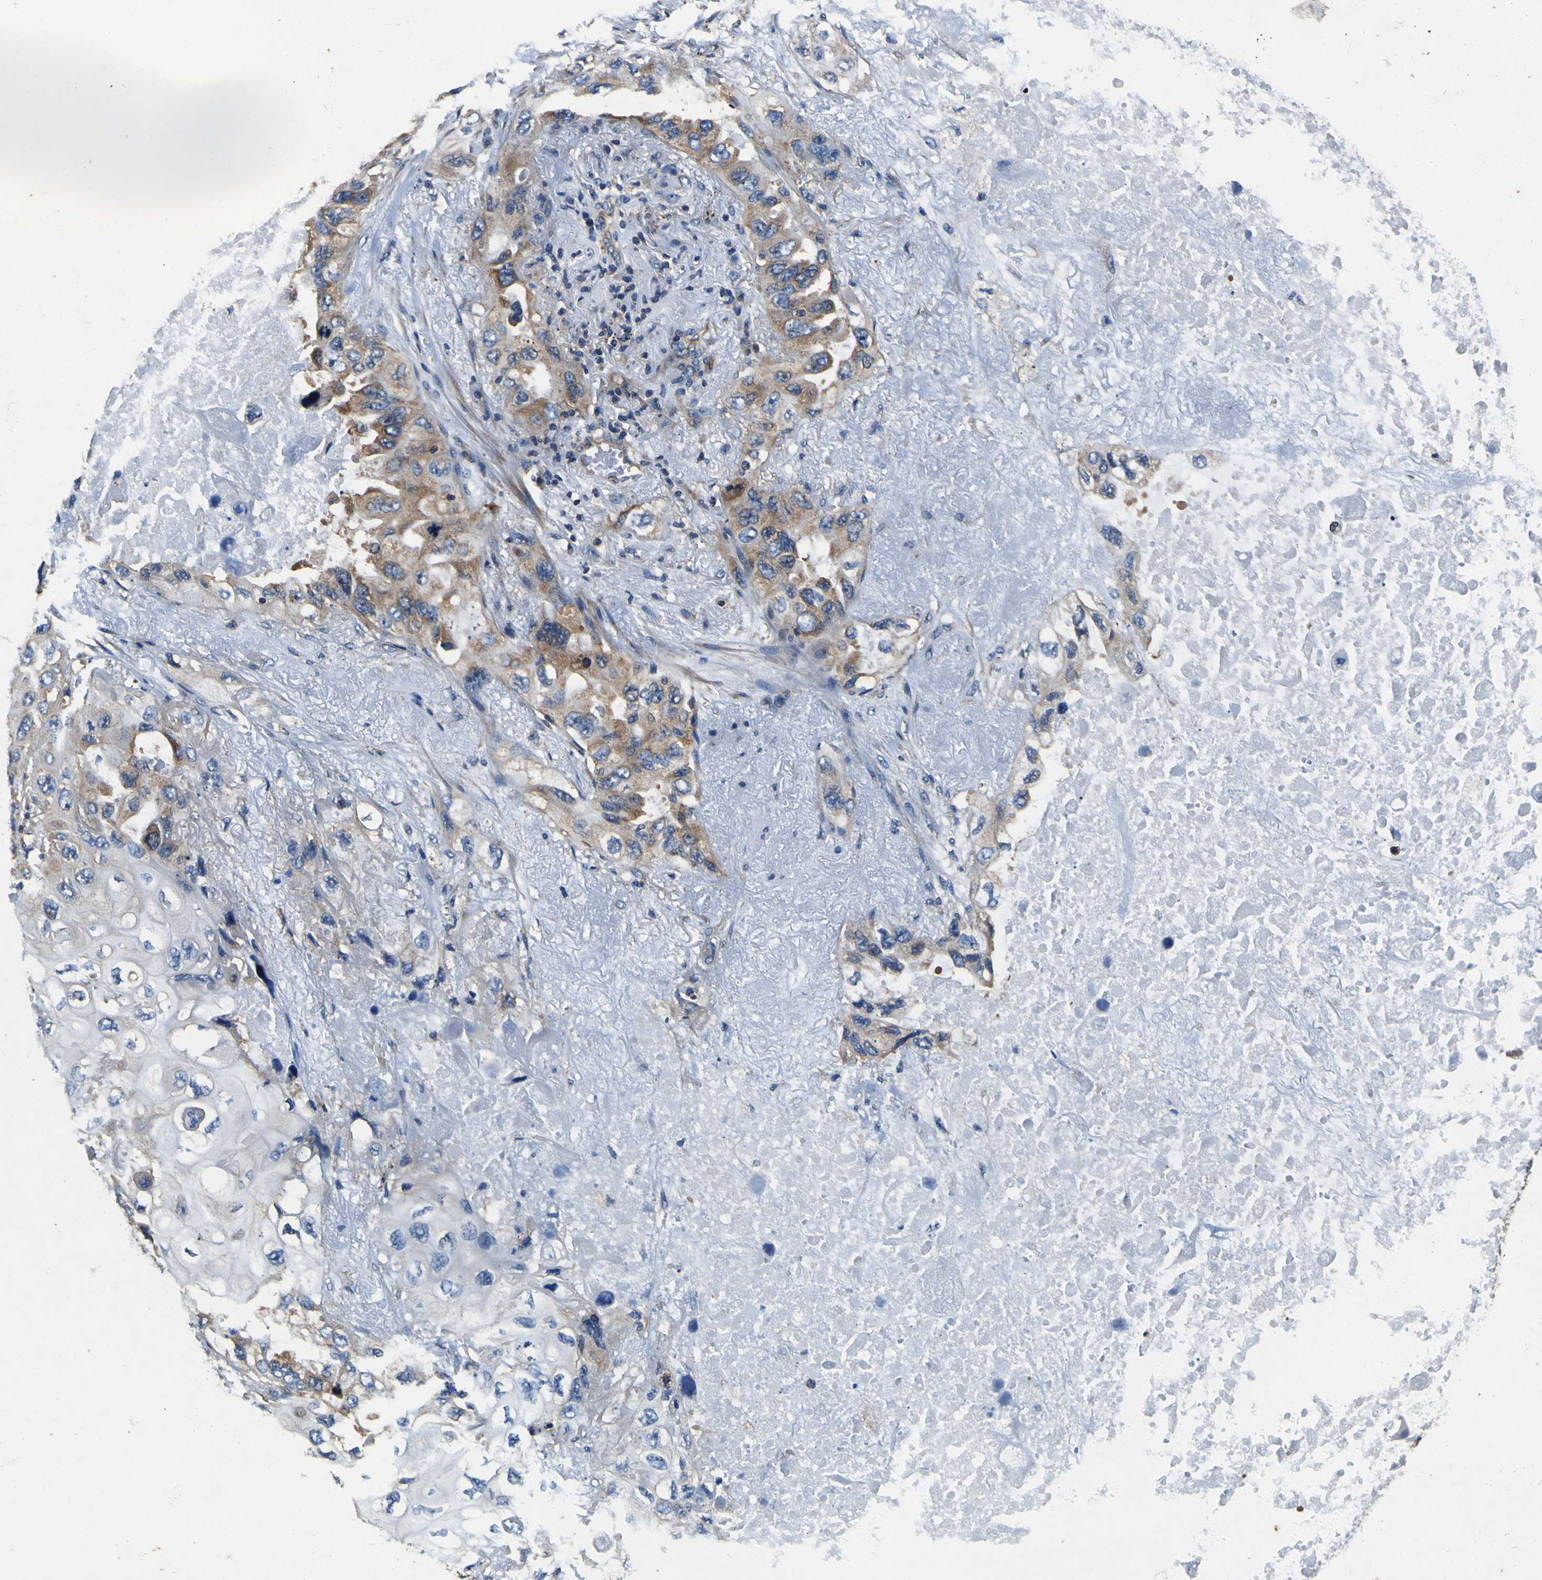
{"staining": {"intensity": "moderate", "quantity": "25%-75%", "location": "cytoplasmic/membranous"}, "tissue": "lung cancer", "cell_type": "Tumor cells", "image_type": "cancer", "snomed": [{"axis": "morphology", "description": "Squamous cell carcinoma, NOS"}, {"axis": "topography", "description": "Lung"}], "caption": "Immunohistochemistry (IHC) (DAB (3,3'-diaminobenzidine)) staining of human squamous cell carcinoma (lung) displays moderate cytoplasmic/membranous protein expression in about 25%-75% of tumor cells.", "gene": "CNR2", "patient": {"sex": "female", "age": 73}}